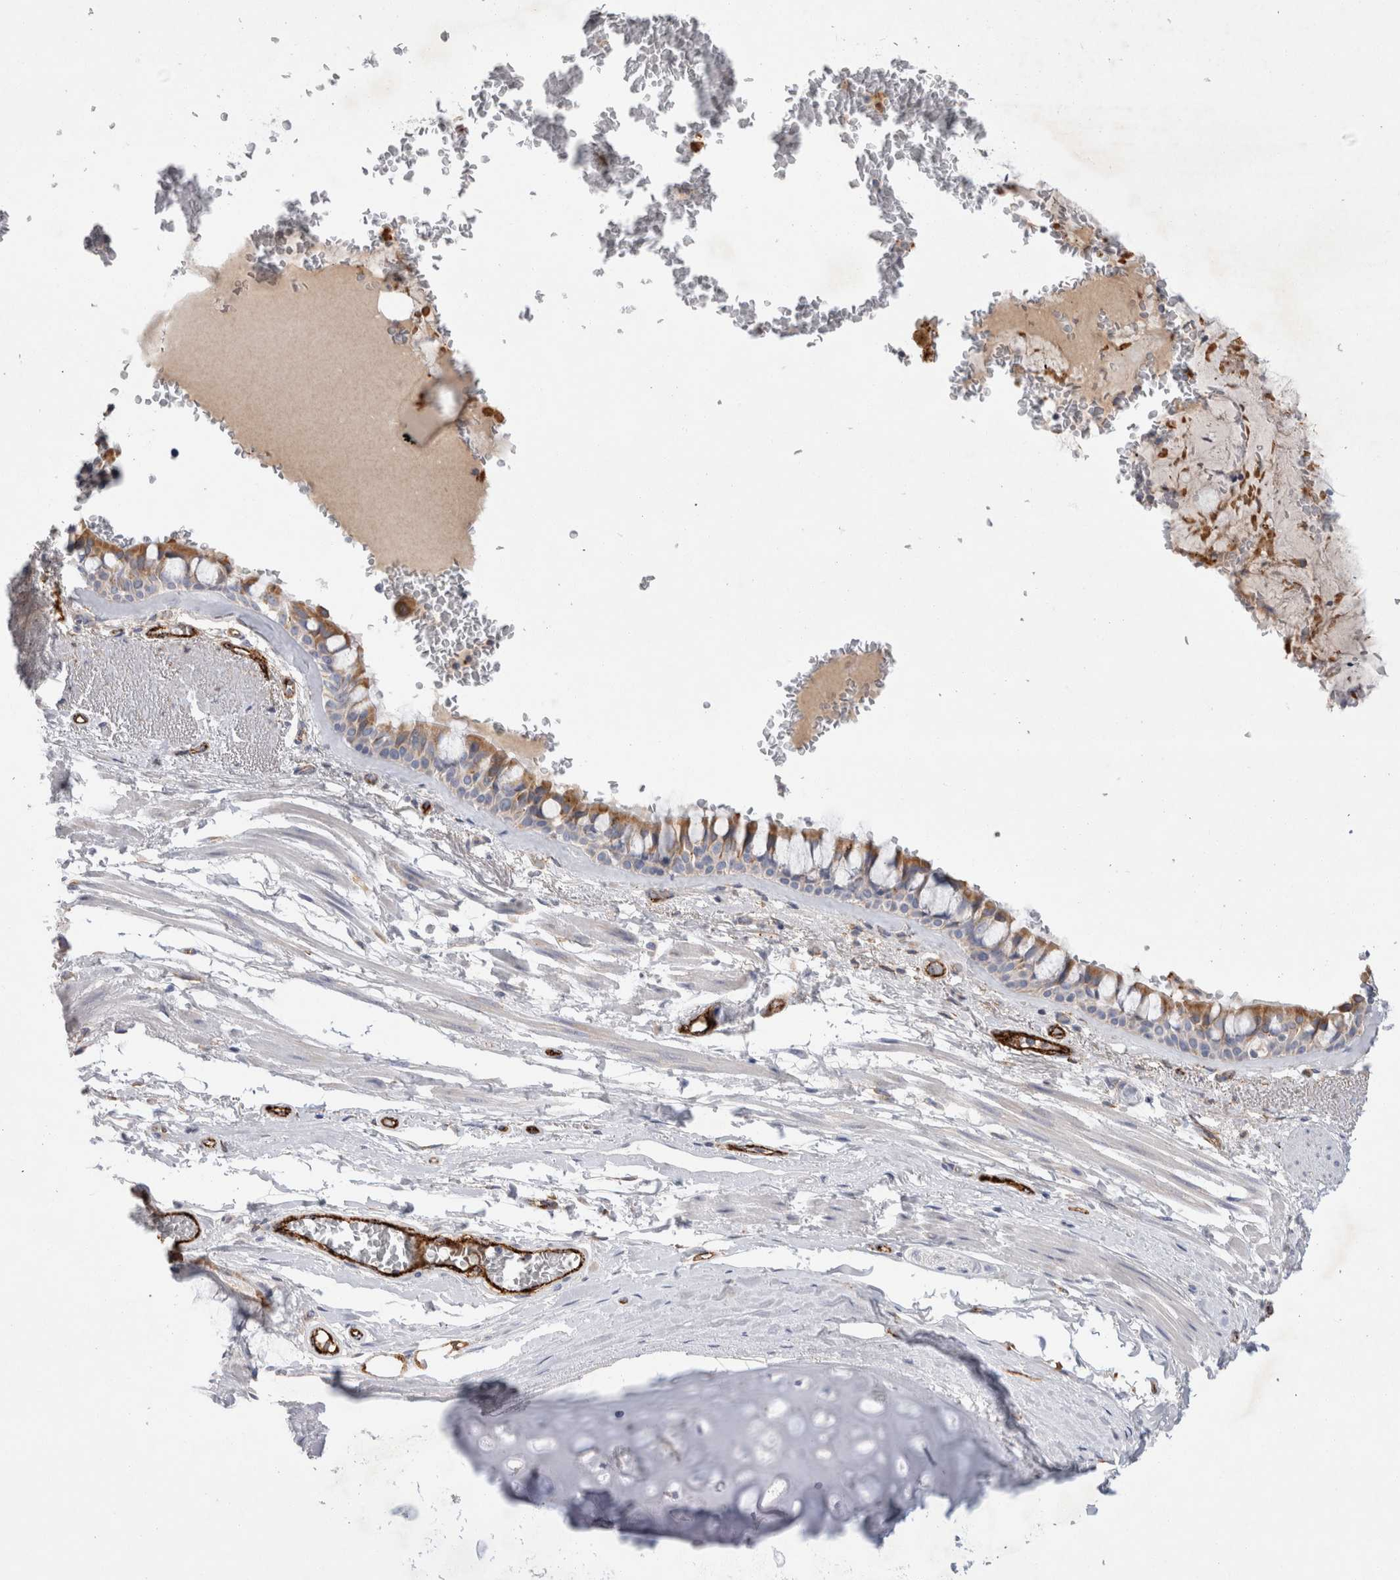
{"staining": {"intensity": "moderate", "quantity": "25%-75%", "location": "cytoplasmic/membranous"}, "tissue": "bronchus", "cell_type": "Respiratory epithelial cells", "image_type": "normal", "snomed": [{"axis": "morphology", "description": "Normal tissue, NOS"}, {"axis": "topography", "description": "Bronchus"}], "caption": "Brown immunohistochemical staining in normal human bronchus demonstrates moderate cytoplasmic/membranous expression in approximately 25%-75% of respiratory epithelial cells.", "gene": "IARS2", "patient": {"sex": "male", "age": 66}}